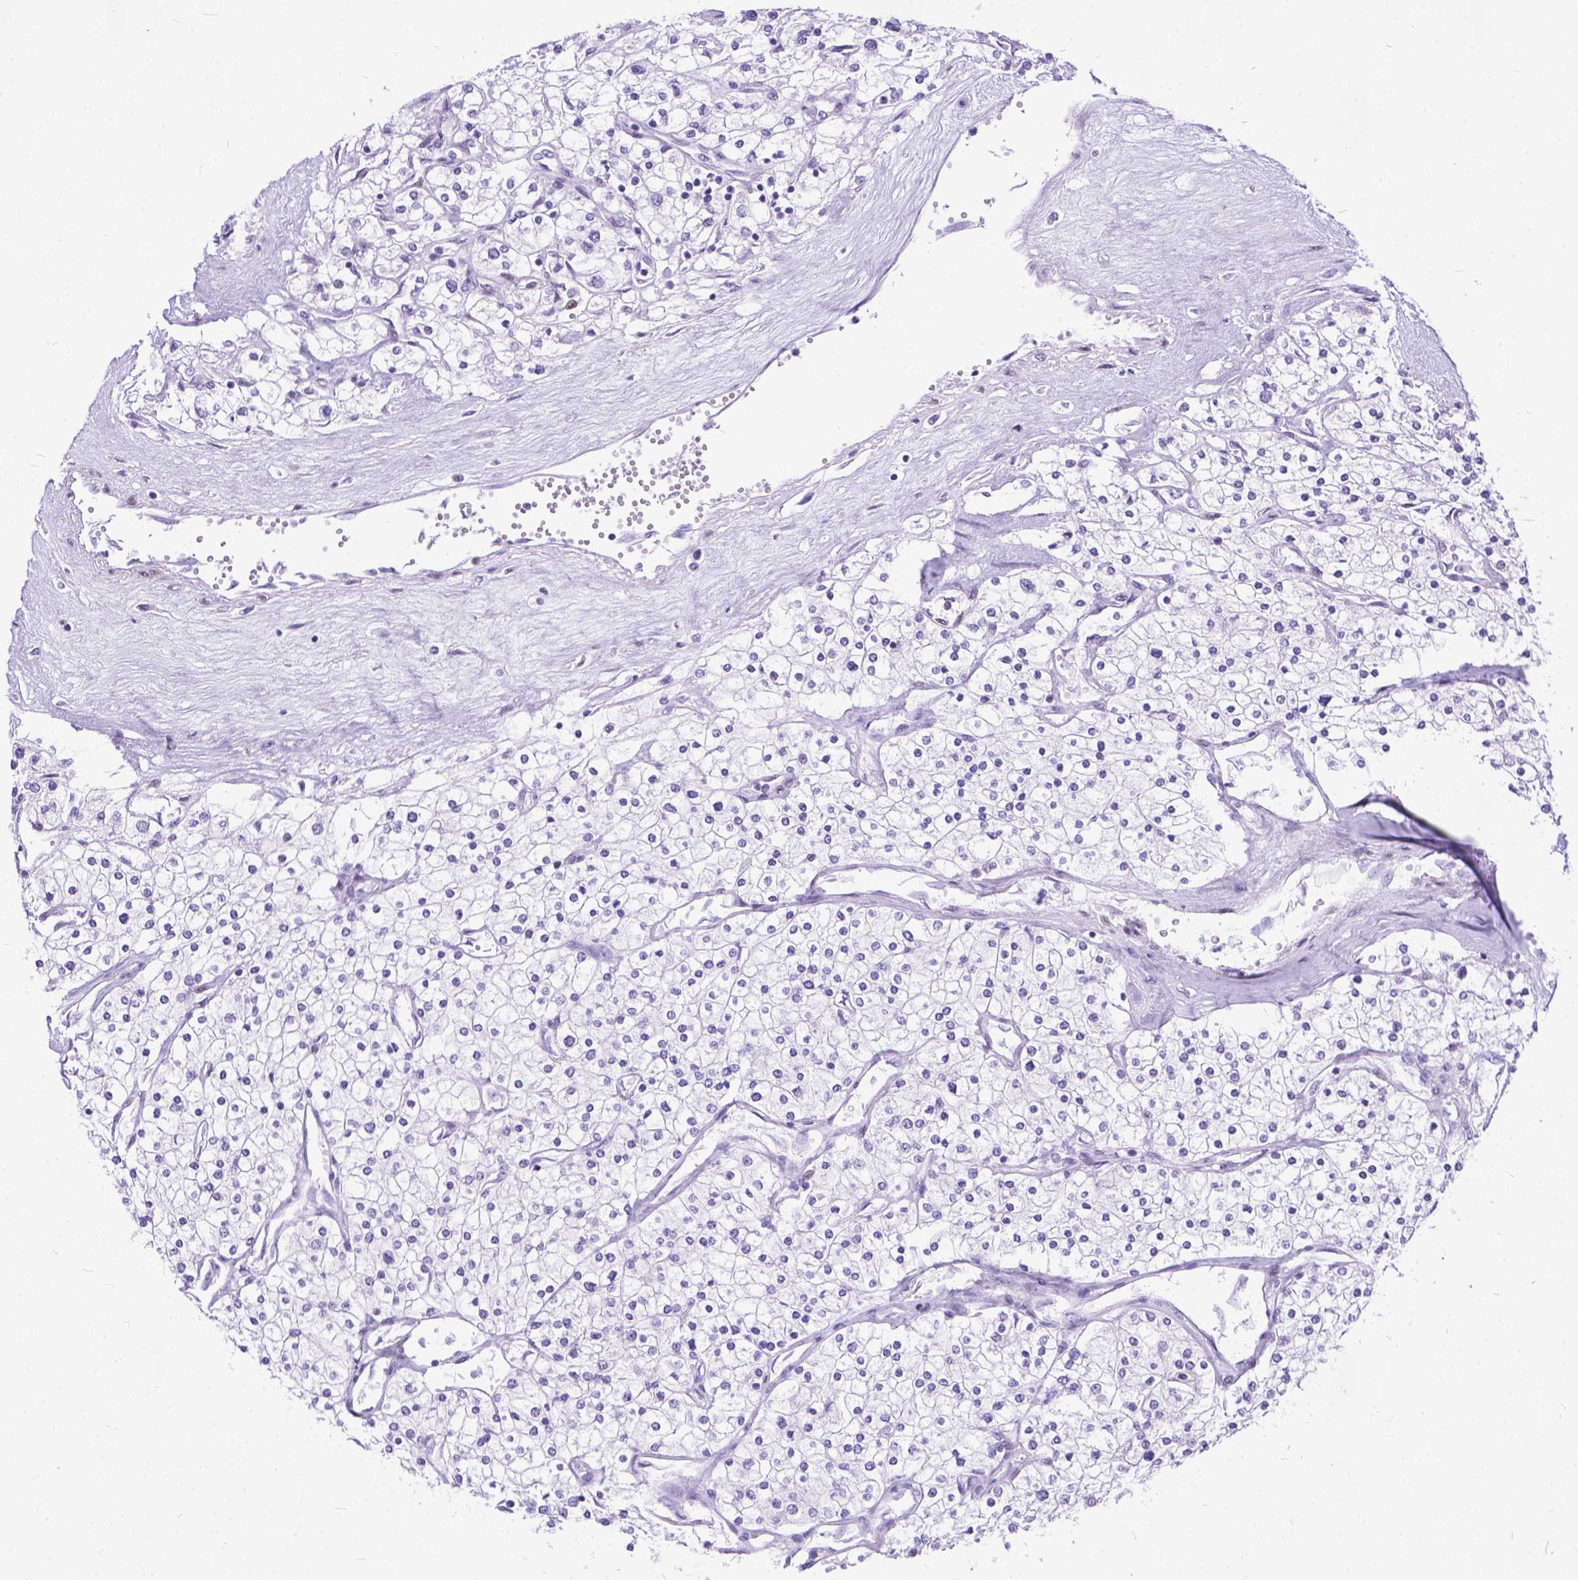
{"staining": {"intensity": "negative", "quantity": "none", "location": "none"}, "tissue": "renal cancer", "cell_type": "Tumor cells", "image_type": "cancer", "snomed": [{"axis": "morphology", "description": "Adenocarcinoma, NOS"}, {"axis": "topography", "description": "Kidney"}], "caption": "The immunohistochemistry (IHC) histopathology image has no significant staining in tumor cells of renal cancer tissue.", "gene": "FAM124B", "patient": {"sex": "male", "age": 80}}